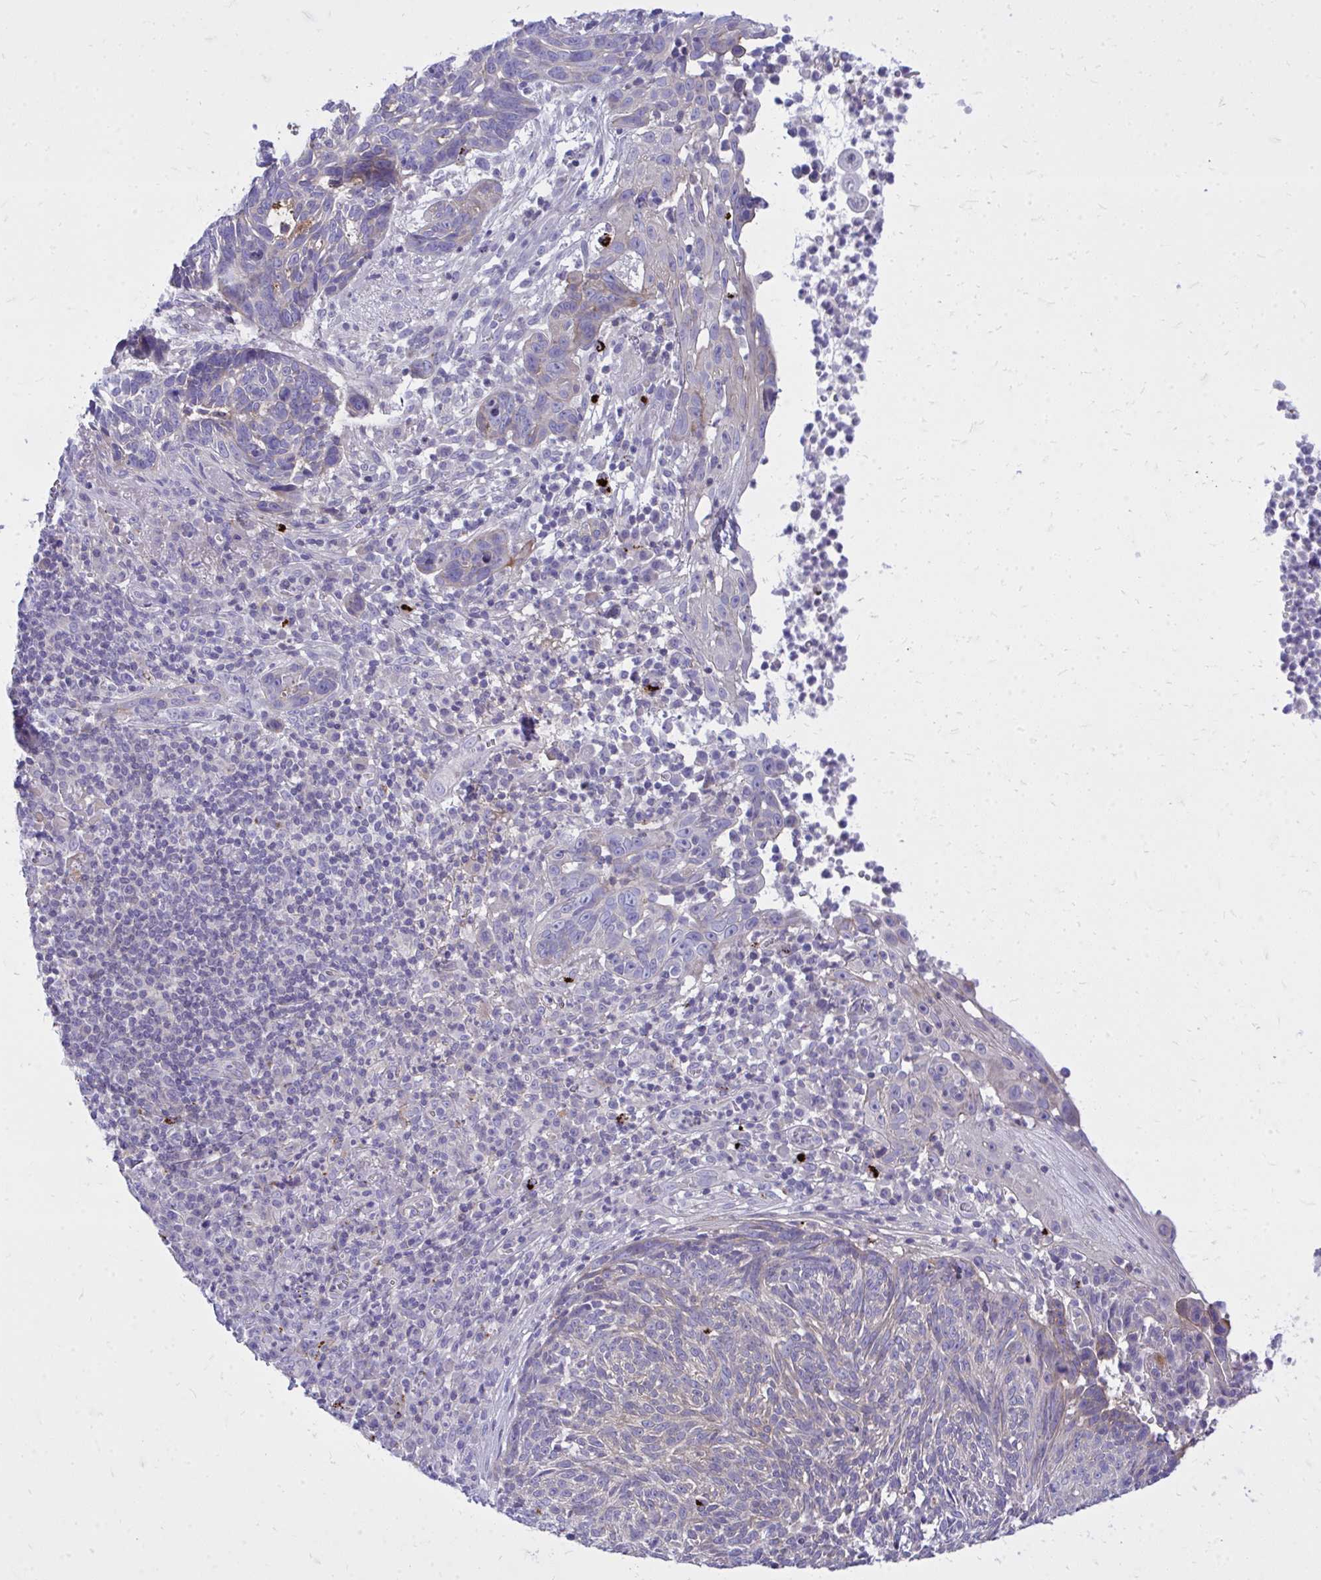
{"staining": {"intensity": "weak", "quantity": "<25%", "location": "cytoplasmic/membranous"}, "tissue": "skin cancer", "cell_type": "Tumor cells", "image_type": "cancer", "snomed": [{"axis": "morphology", "description": "Basal cell carcinoma"}, {"axis": "topography", "description": "Skin"}, {"axis": "topography", "description": "Skin of face"}], "caption": "This is an immunohistochemistry (IHC) micrograph of skin cancer. There is no positivity in tumor cells.", "gene": "TP53I11", "patient": {"sex": "female", "age": 95}}